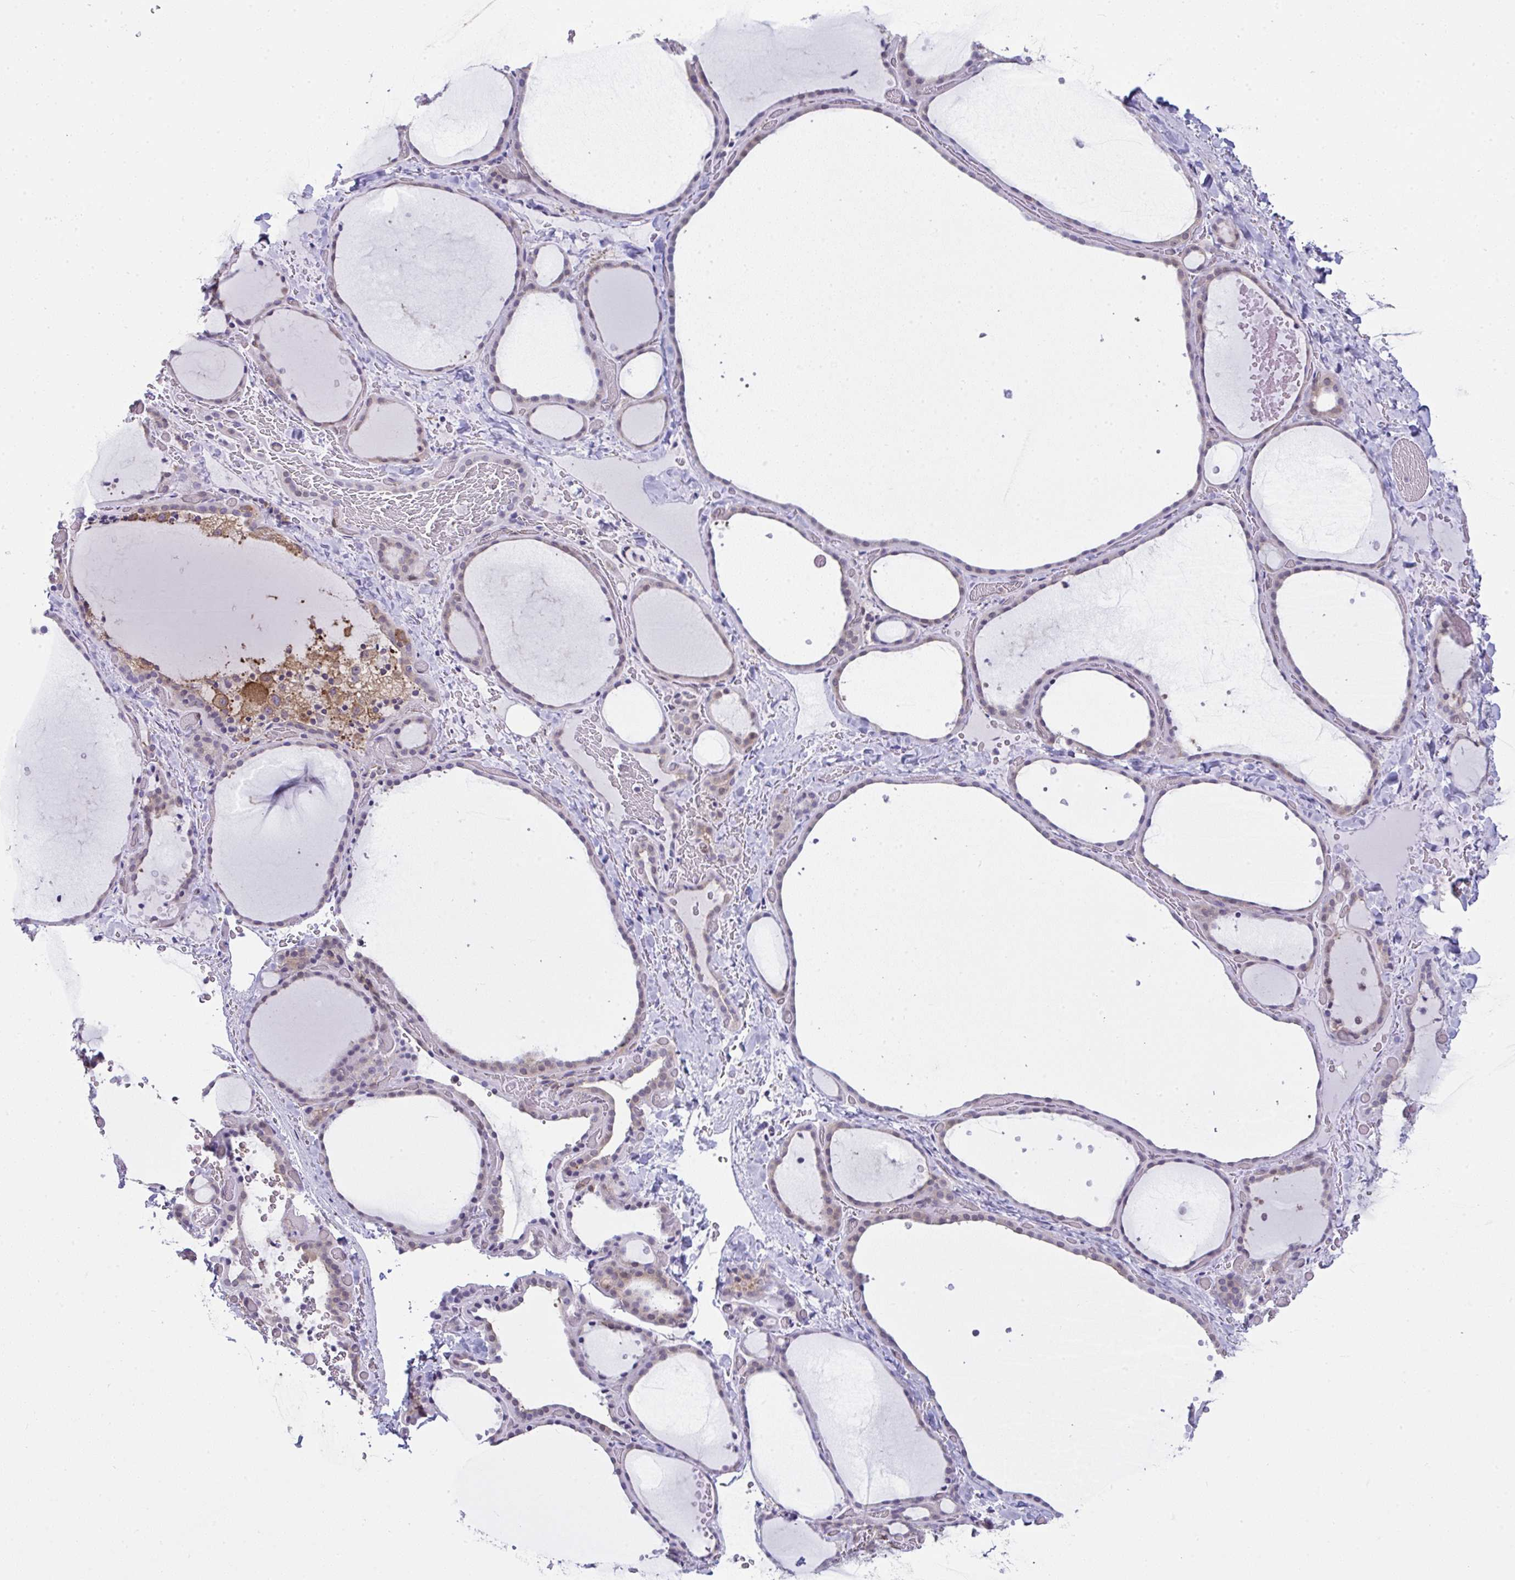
{"staining": {"intensity": "moderate", "quantity": "<25%", "location": "cytoplasmic/membranous,nuclear"}, "tissue": "thyroid gland", "cell_type": "Glandular cells", "image_type": "normal", "snomed": [{"axis": "morphology", "description": "Normal tissue, NOS"}, {"axis": "topography", "description": "Thyroid gland"}], "caption": "Immunohistochemistry (IHC) of normal human thyroid gland reveals low levels of moderate cytoplasmic/membranous,nuclear positivity in about <25% of glandular cells. Ihc stains the protein in brown and the nuclei are stained blue.", "gene": "ALDH16A1", "patient": {"sex": "female", "age": 36}}